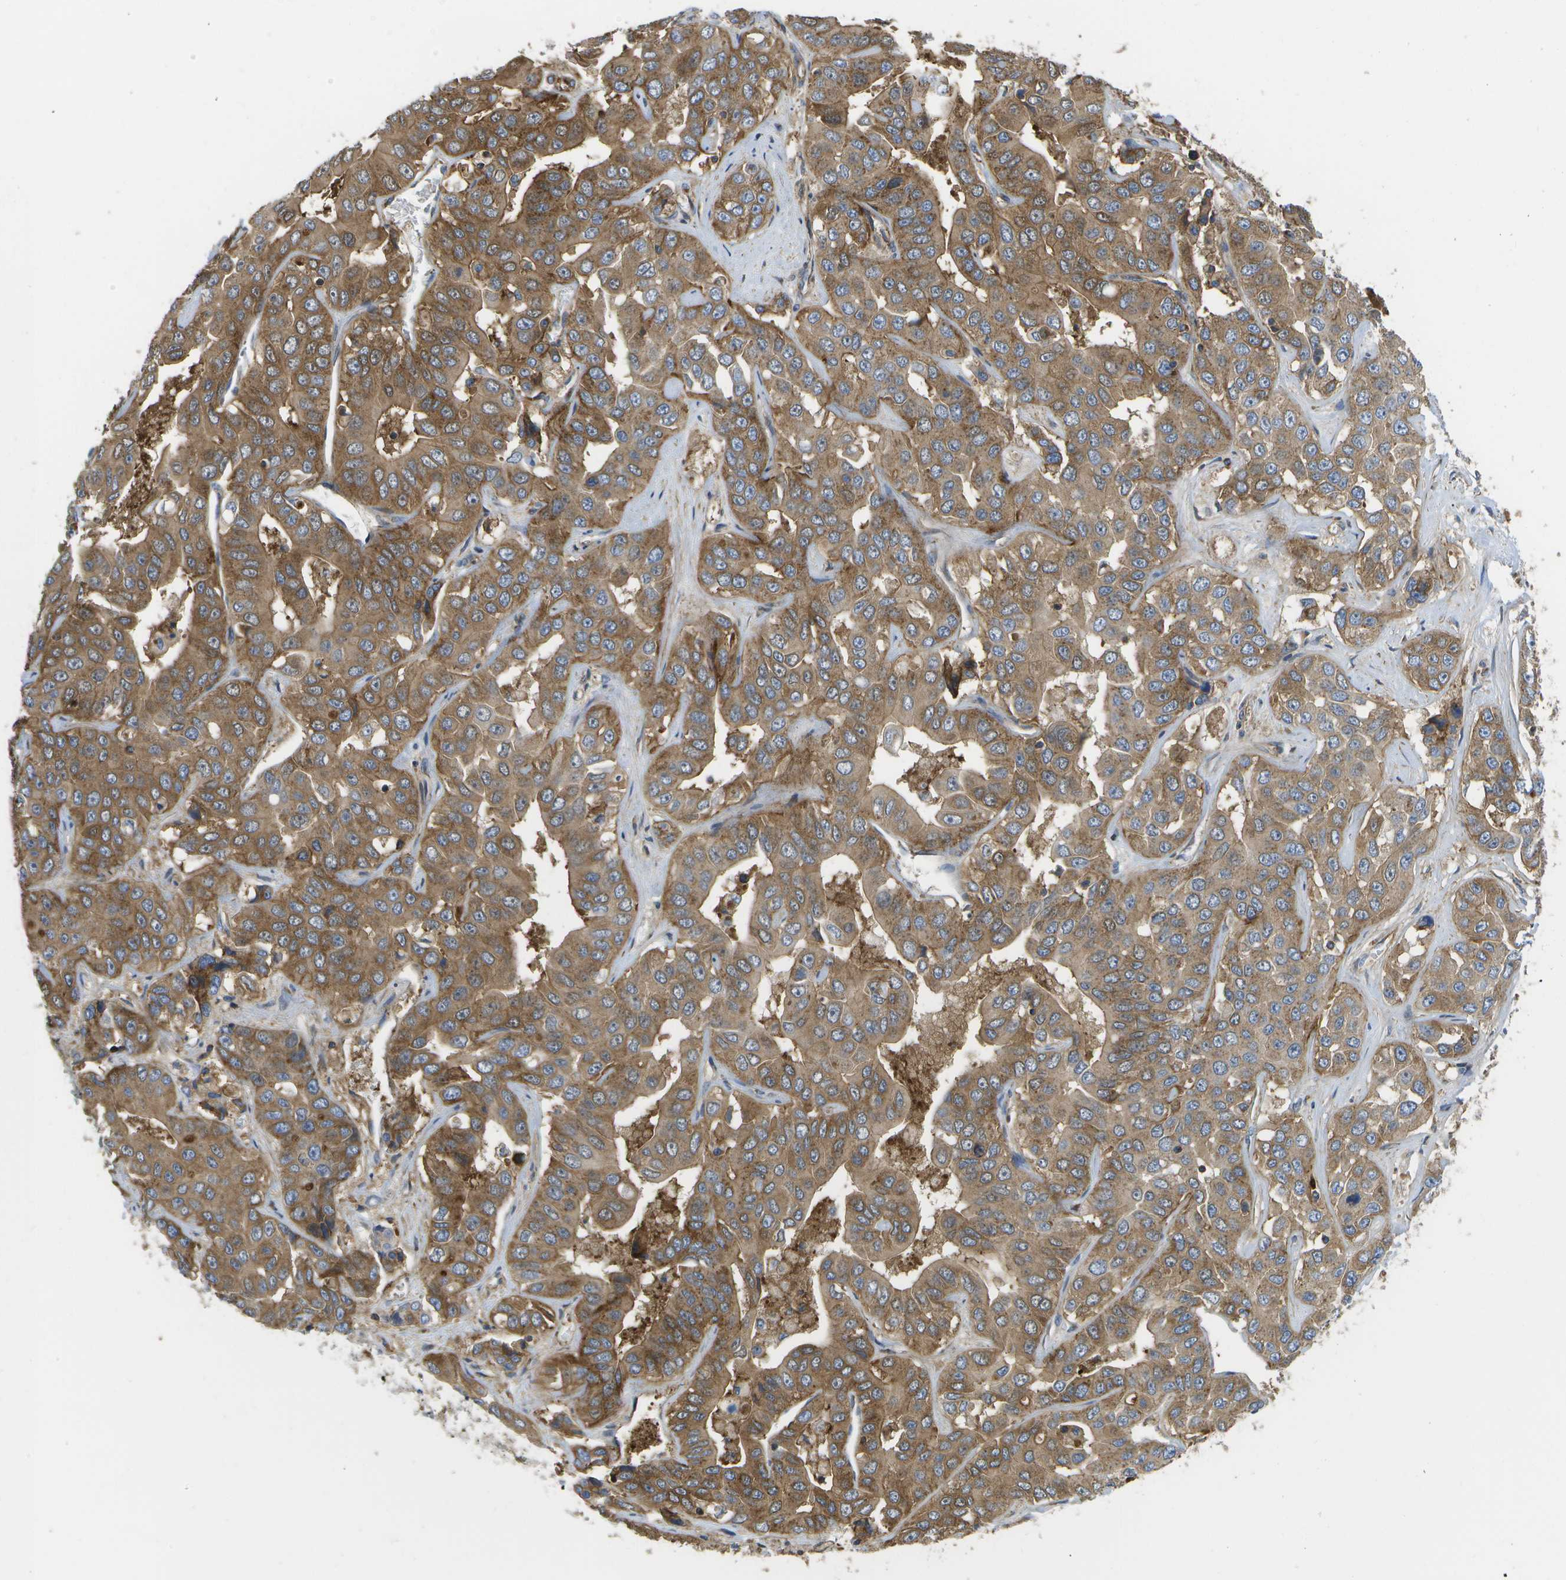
{"staining": {"intensity": "moderate", "quantity": ">75%", "location": "cytoplasmic/membranous"}, "tissue": "liver cancer", "cell_type": "Tumor cells", "image_type": "cancer", "snomed": [{"axis": "morphology", "description": "Cholangiocarcinoma"}, {"axis": "topography", "description": "Liver"}], "caption": "IHC histopathology image of cholangiocarcinoma (liver) stained for a protein (brown), which exhibits medium levels of moderate cytoplasmic/membranous positivity in about >75% of tumor cells.", "gene": "BST2", "patient": {"sex": "female", "age": 52}}